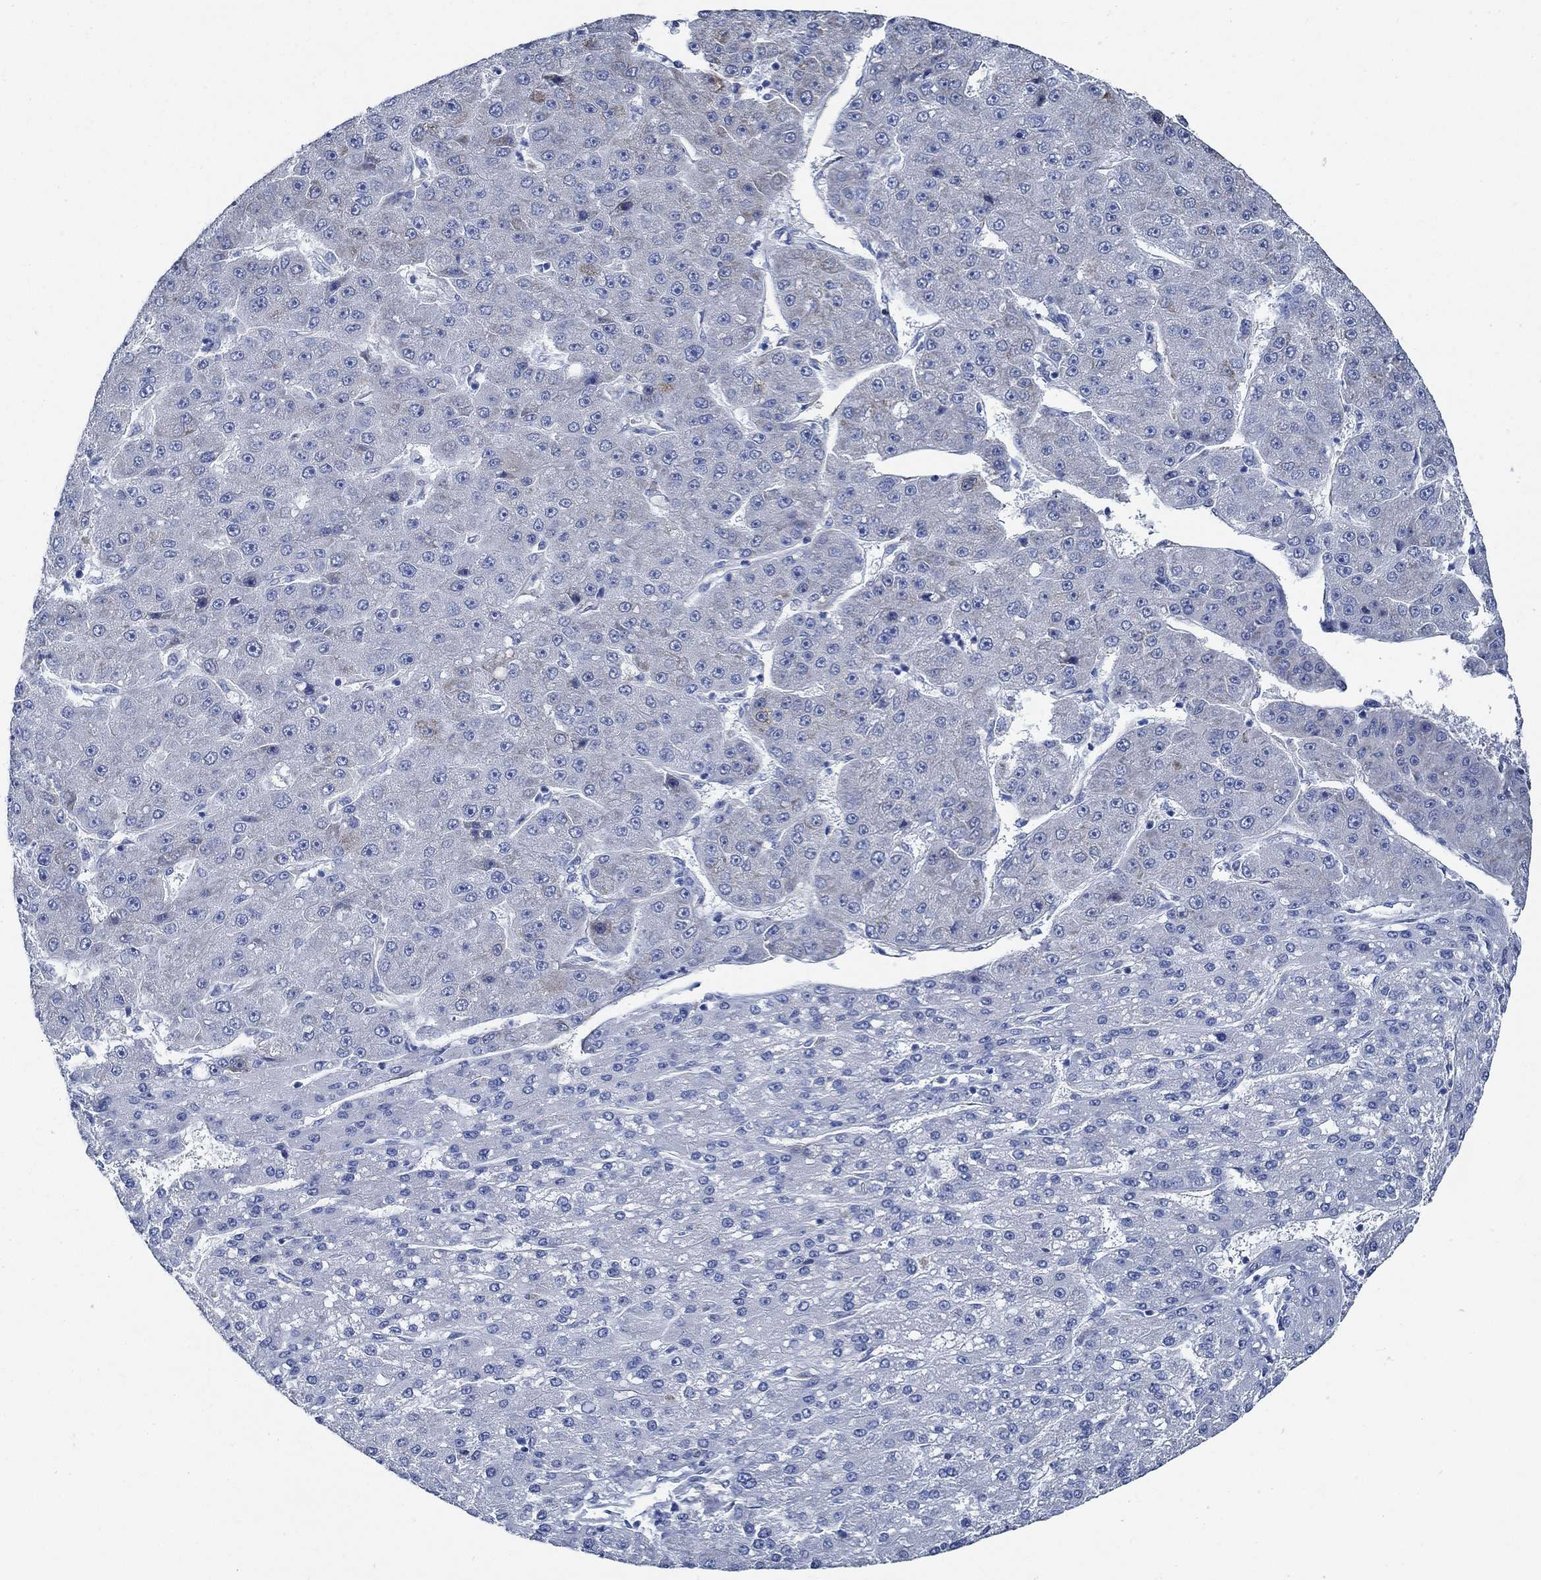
{"staining": {"intensity": "moderate", "quantity": "<25%", "location": "cytoplasmic/membranous"}, "tissue": "liver cancer", "cell_type": "Tumor cells", "image_type": "cancer", "snomed": [{"axis": "morphology", "description": "Carcinoma, Hepatocellular, NOS"}, {"axis": "topography", "description": "Liver"}], "caption": "DAB immunohistochemical staining of liver cancer (hepatocellular carcinoma) reveals moderate cytoplasmic/membranous protein expression in about <25% of tumor cells. (Stains: DAB in brown, nuclei in blue, Microscopy: brightfield microscopy at high magnification).", "gene": "HECW2", "patient": {"sex": "male", "age": 67}}